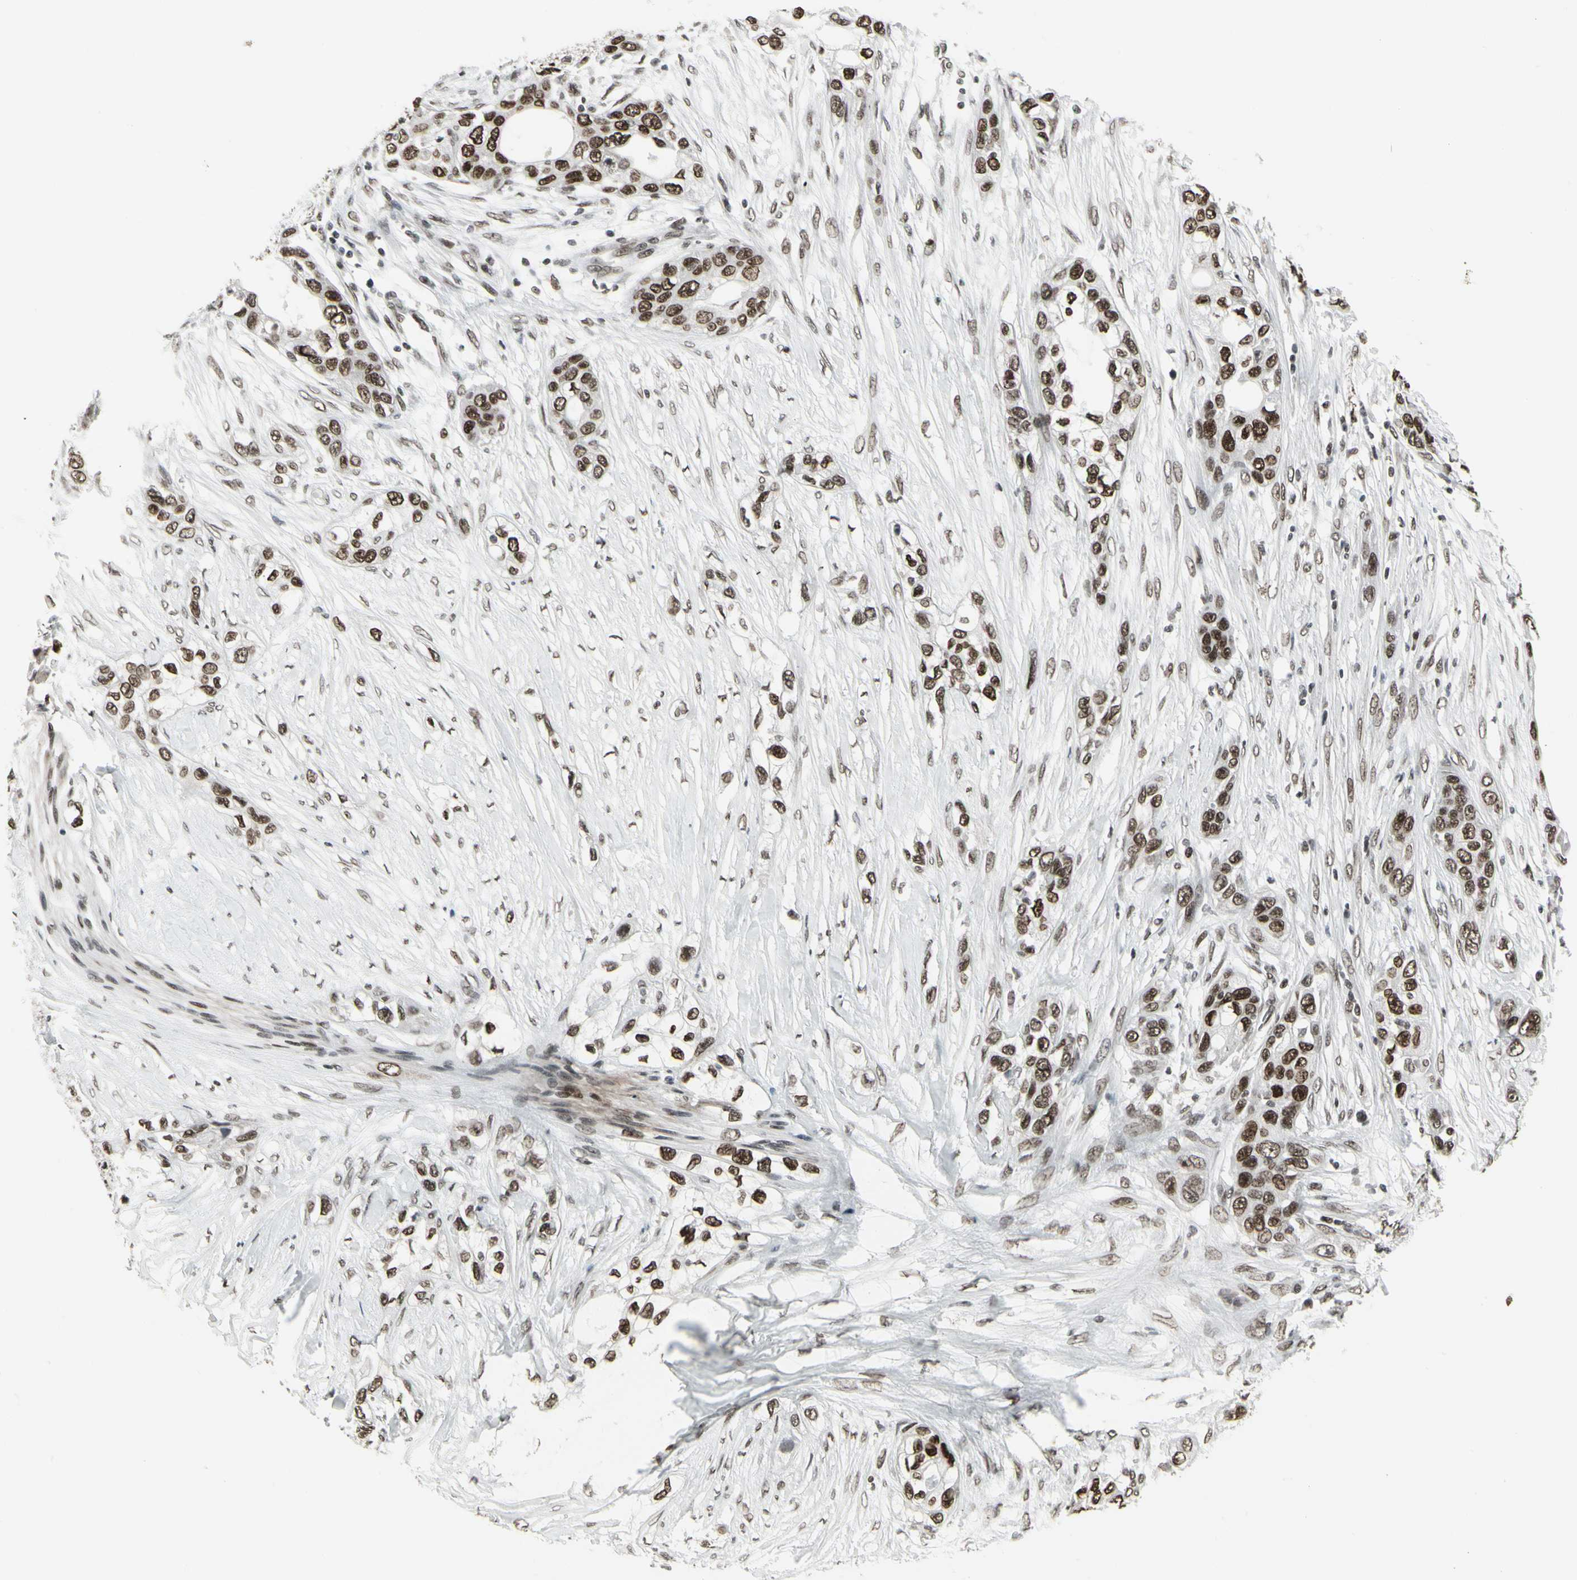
{"staining": {"intensity": "strong", "quantity": ">75%", "location": "nuclear"}, "tissue": "pancreatic cancer", "cell_type": "Tumor cells", "image_type": "cancer", "snomed": [{"axis": "morphology", "description": "Adenocarcinoma, NOS"}, {"axis": "topography", "description": "Pancreas"}], "caption": "Immunohistochemistry histopathology image of neoplastic tissue: human pancreatic adenocarcinoma stained using IHC displays high levels of strong protein expression localized specifically in the nuclear of tumor cells, appearing as a nuclear brown color.", "gene": "HMG20A", "patient": {"sex": "female", "age": 70}}